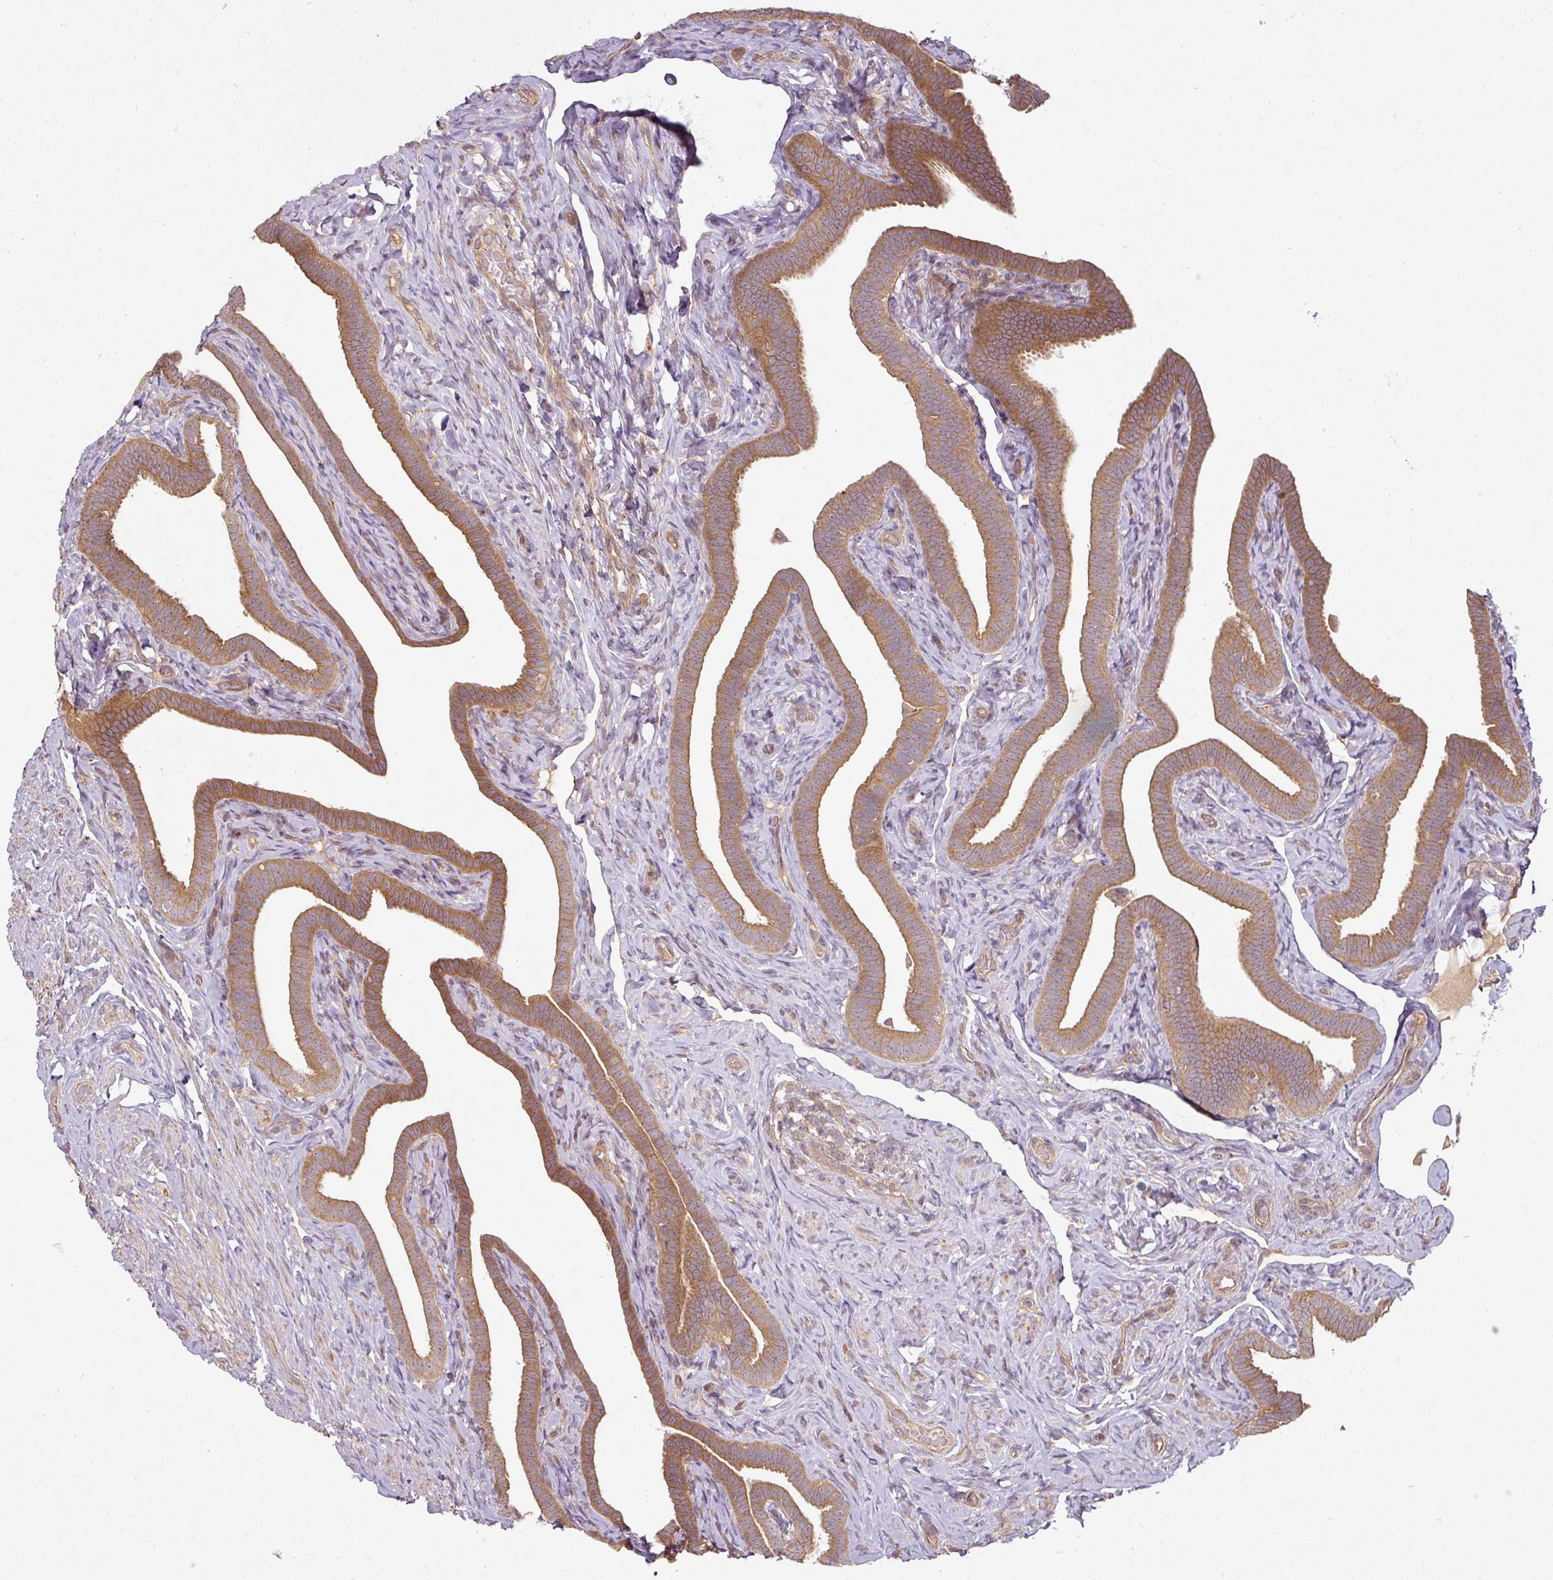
{"staining": {"intensity": "moderate", "quantity": ">75%", "location": "cytoplasmic/membranous"}, "tissue": "fallopian tube", "cell_type": "Glandular cells", "image_type": "normal", "snomed": [{"axis": "morphology", "description": "Normal tissue, NOS"}, {"axis": "topography", "description": "Fallopian tube"}], "caption": "Protein expression analysis of normal fallopian tube demonstrates moderate cytoplasmic/membranous staining in approximately >75% of glandular cells.", "gene": "RNF31", "patient": {"sex": "female", "age": 69}}